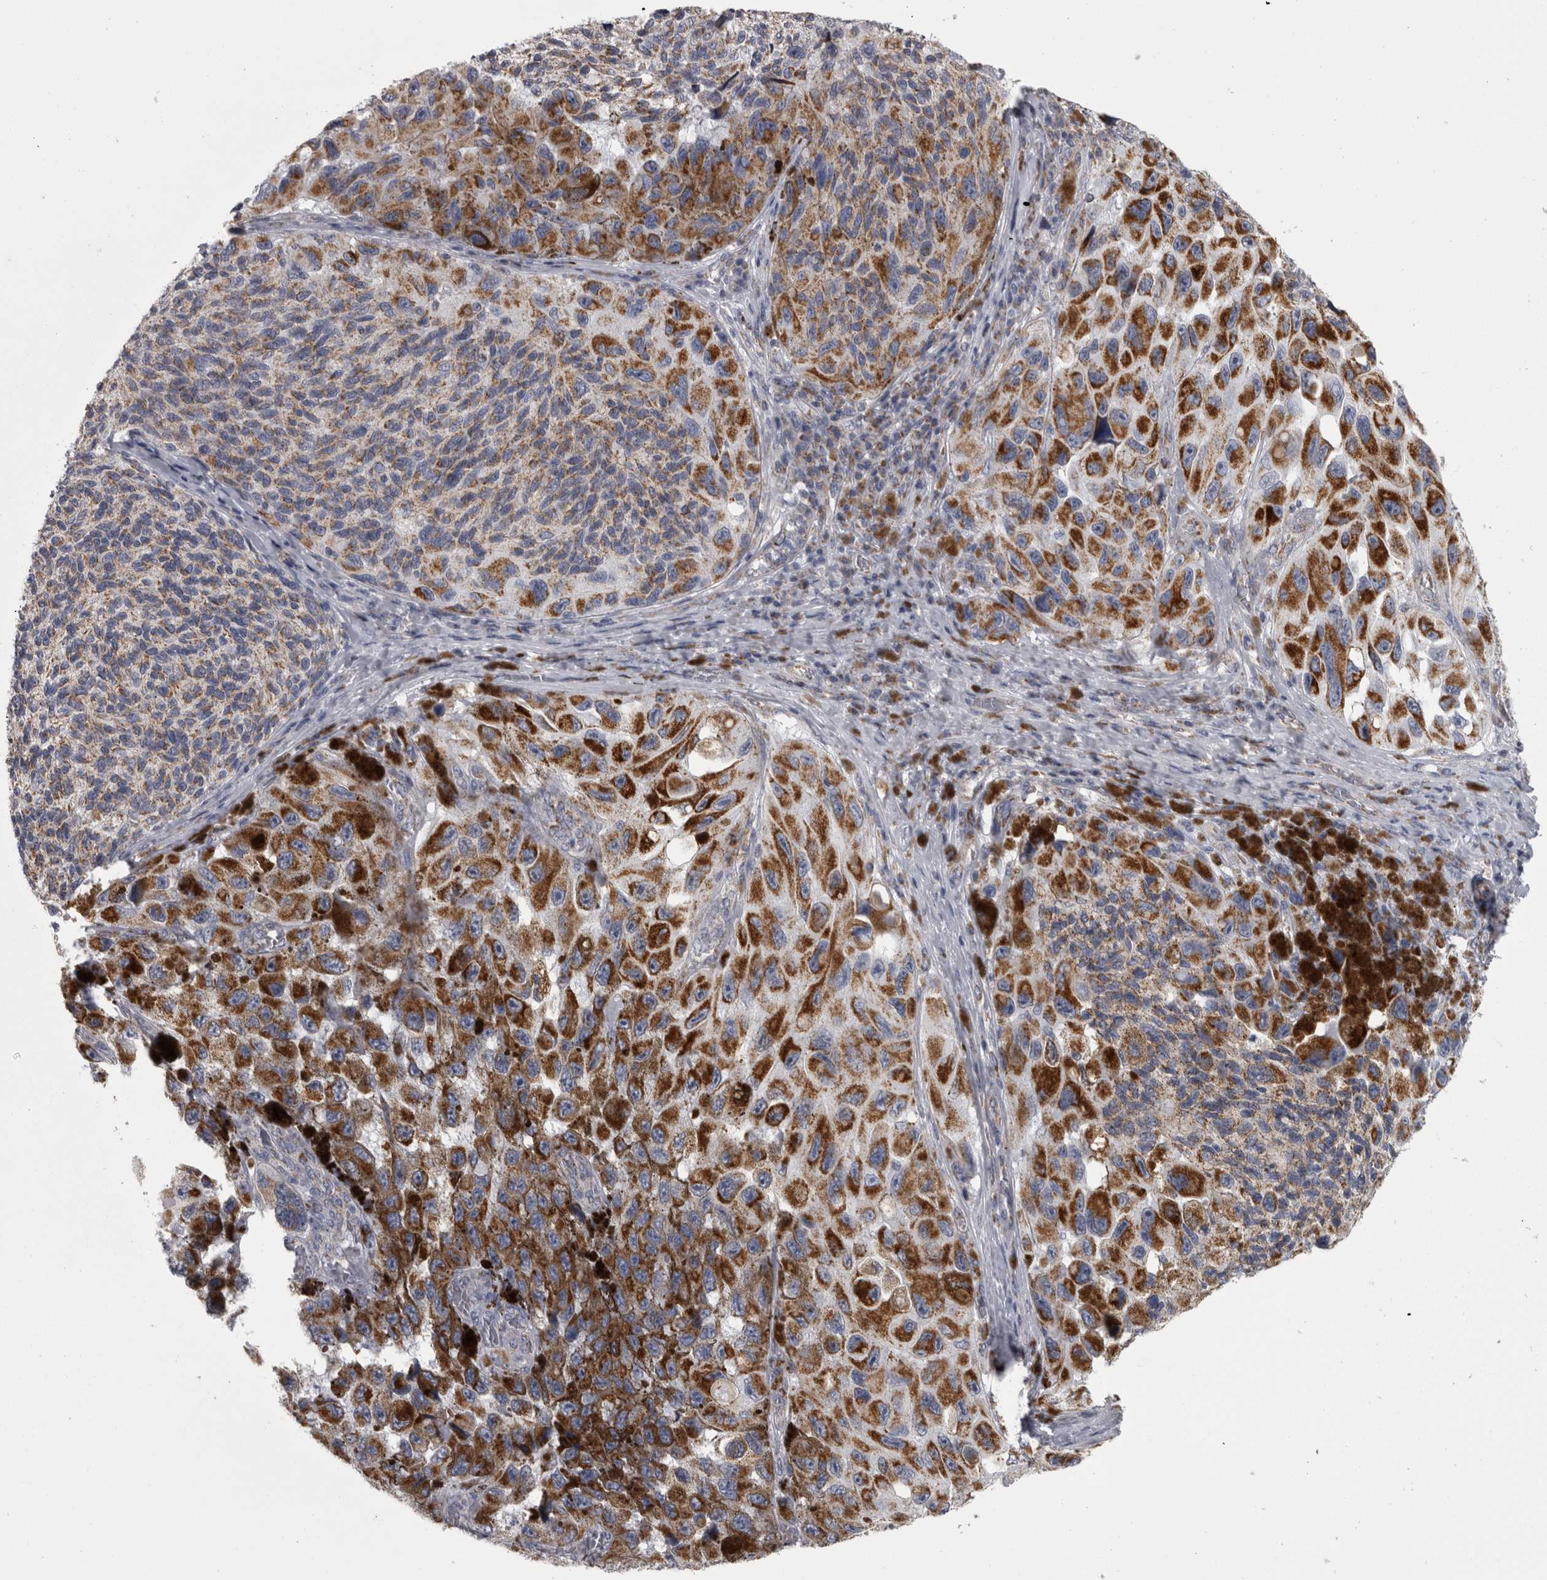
{"staining": {"intensity": "strong", "quantity": ">75%", "location": "cytoplasmic/membranous"}, "tissue": "melanoma", "cell_type": "Tumor cells", "image_type": "cancer", "snomed": [{"axis": "morphology", "description": "Malignant melanoma, NOS"}, {"axis": "topography", "description": "Skin"}], "caption": "Melanoma stained for a protein (brown) reveals strong cytoplasmic/membranous positive positivity in approximately >75% of tumor cells.", "gene": "DBT", "patient": {"sex": "female", "age": 73}}